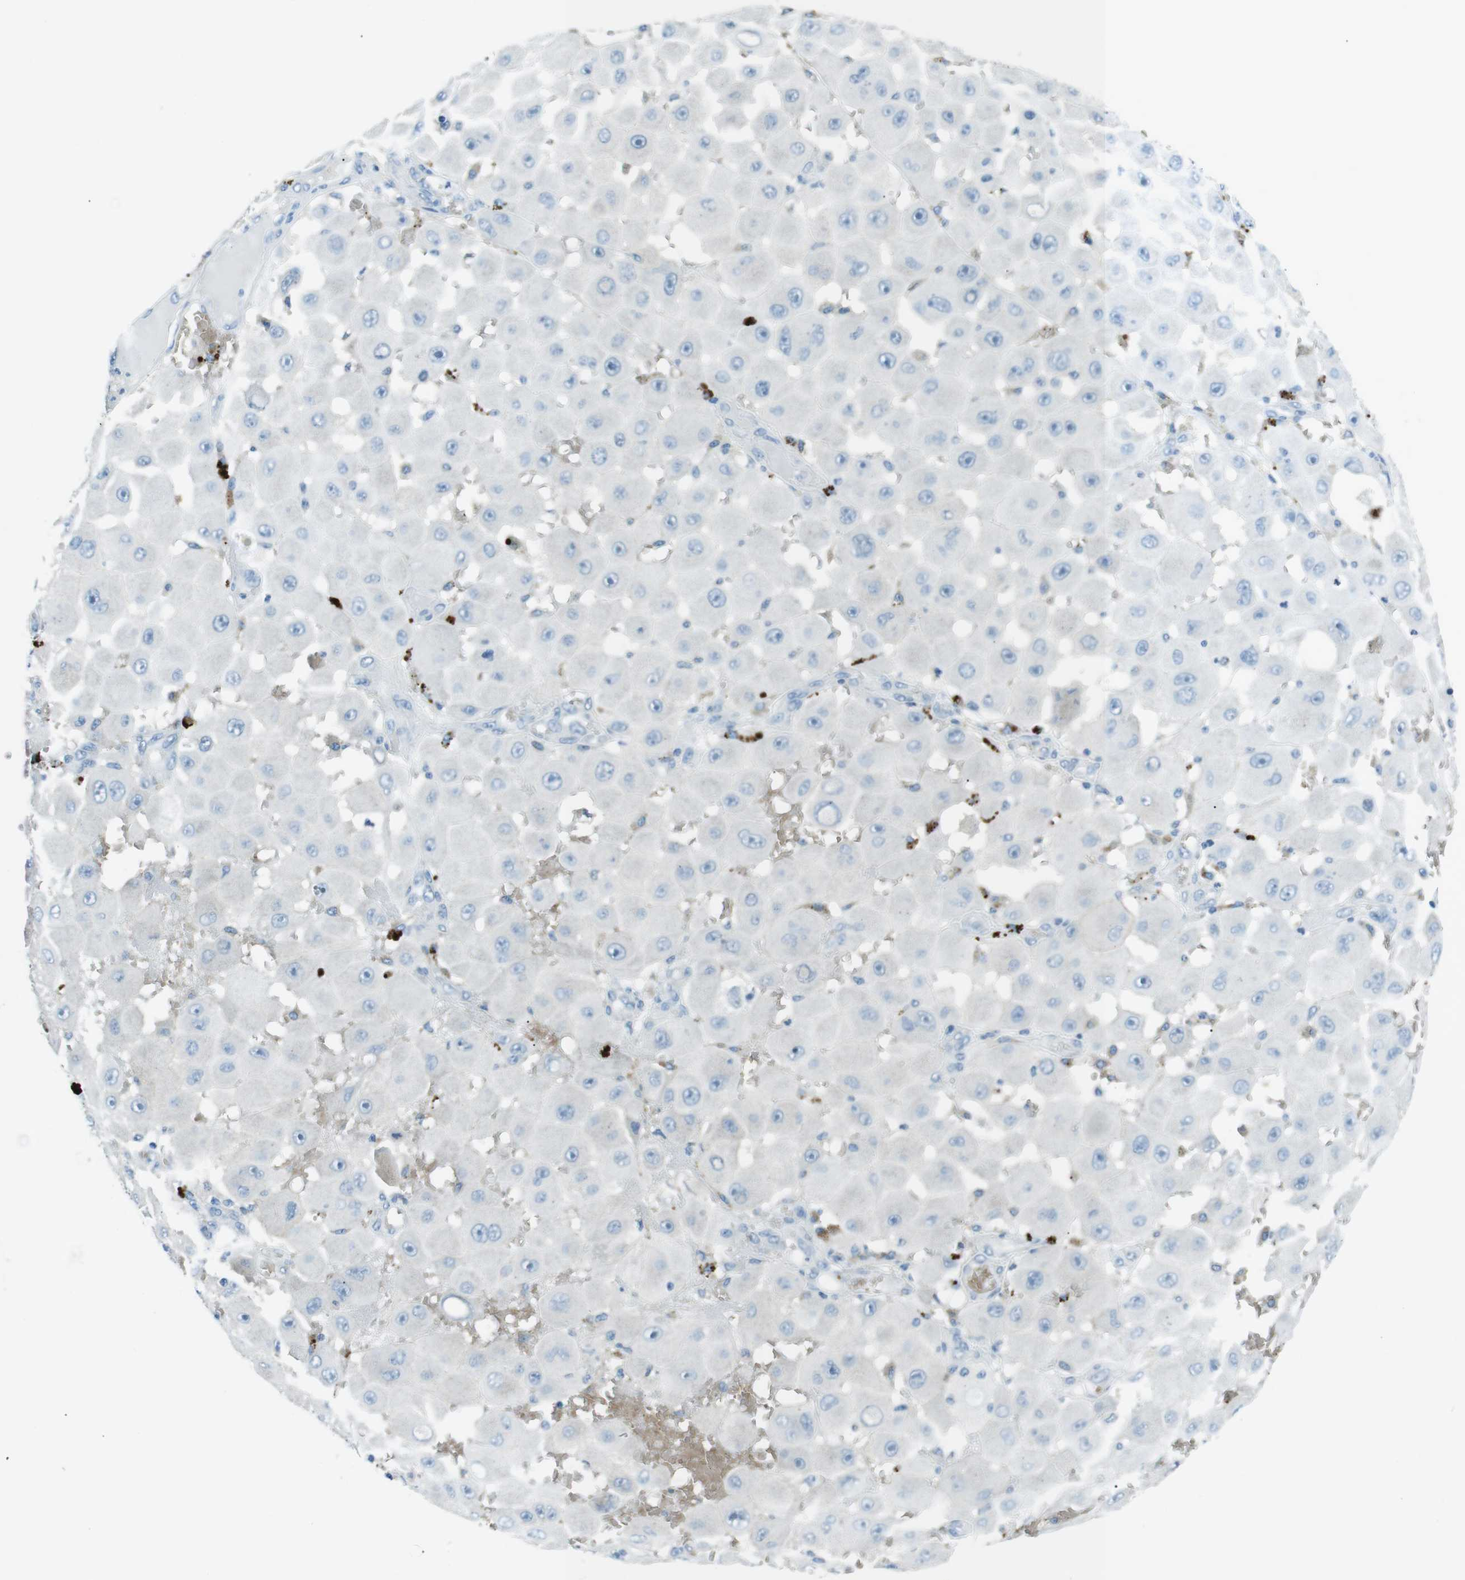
{"staining": {"intensity": "negative", "quantity": "none", "location": "none"}, "tissue": "melanoma", "cell_type": "Tumor cells", "image_type": "cancer", "snomed": [{"axis": "morphology", "description": "Malignant melanoma, NOS"}, {"axis": "topography", "description": "Skin"}], "caption": "Micrograph shows no significant protein staining in tumor cells of malignant melanoma. (Stains: DAB IHC with hematoxylin counter stain, Microscopy: brightfield microscopy at high magnification).", "gene": "ST6GAL1", "patient": {"sex": "female", "age": 81}}